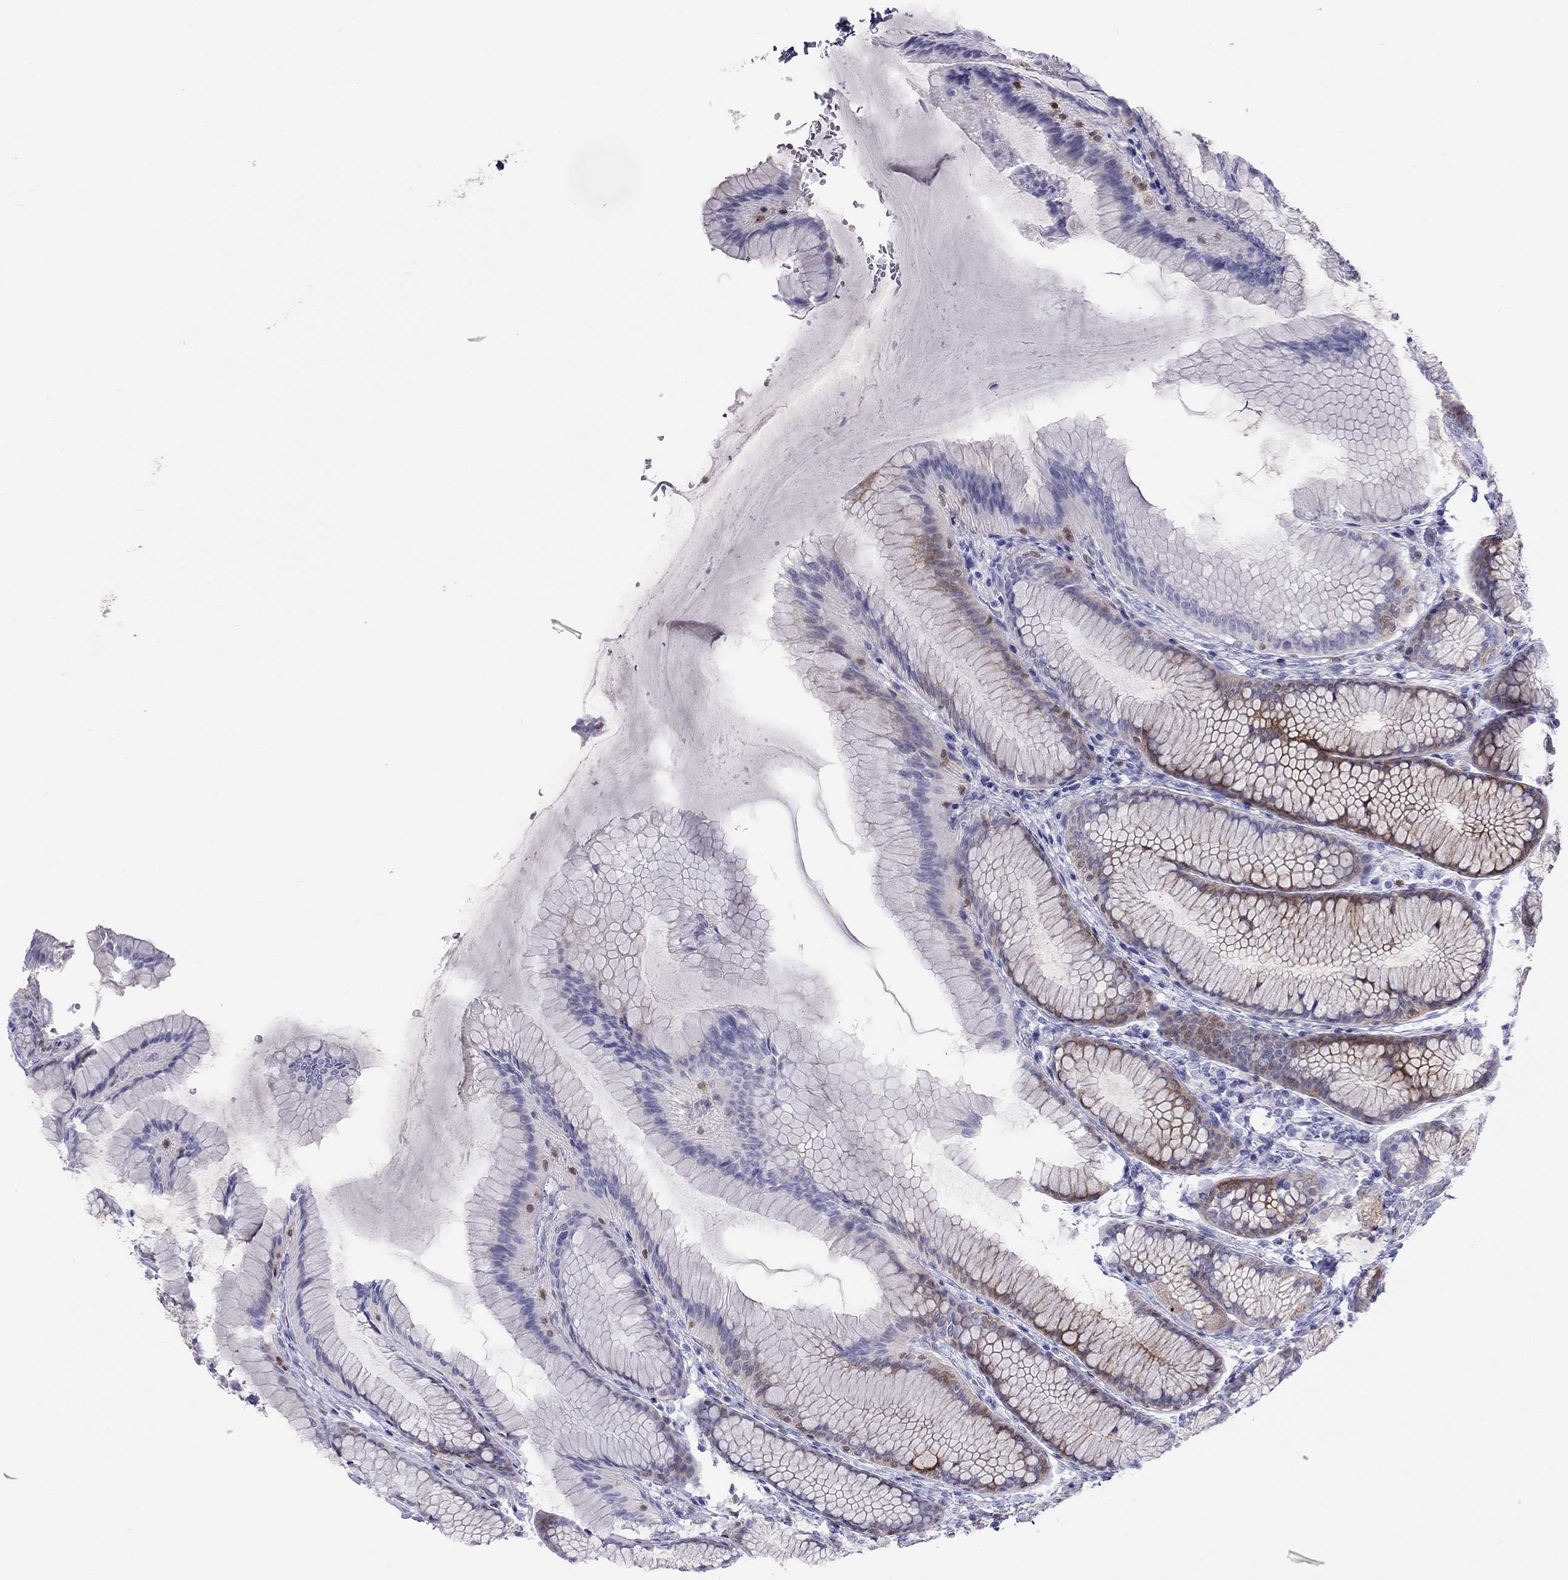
{"staining": {"intensity": "moderate", "quantity": "<25%", "location": "cytoplasmic/membranous"}, "tissue": "stomach", "cell_type": "Glandular cells", "image_type": "normal", "snomed": [{"axis": "morphology", "description": "Normal tissue, NOS"}, {"axis": "morphology", "description": "Adenocarcinoma, NOS"}, {"axis": "topography", "description": "Stomach"}], "caption": "This photomicrograph shows benign stomach stained with immunohistochemistry to label a protein in brown. The cytoplasmic/membranous of glandular cells show moderate positivity for the protein. Nuclei are counter-stained blue.", "gene": "SH2D2A", "patient": {"sex": "female", "age": 79}}